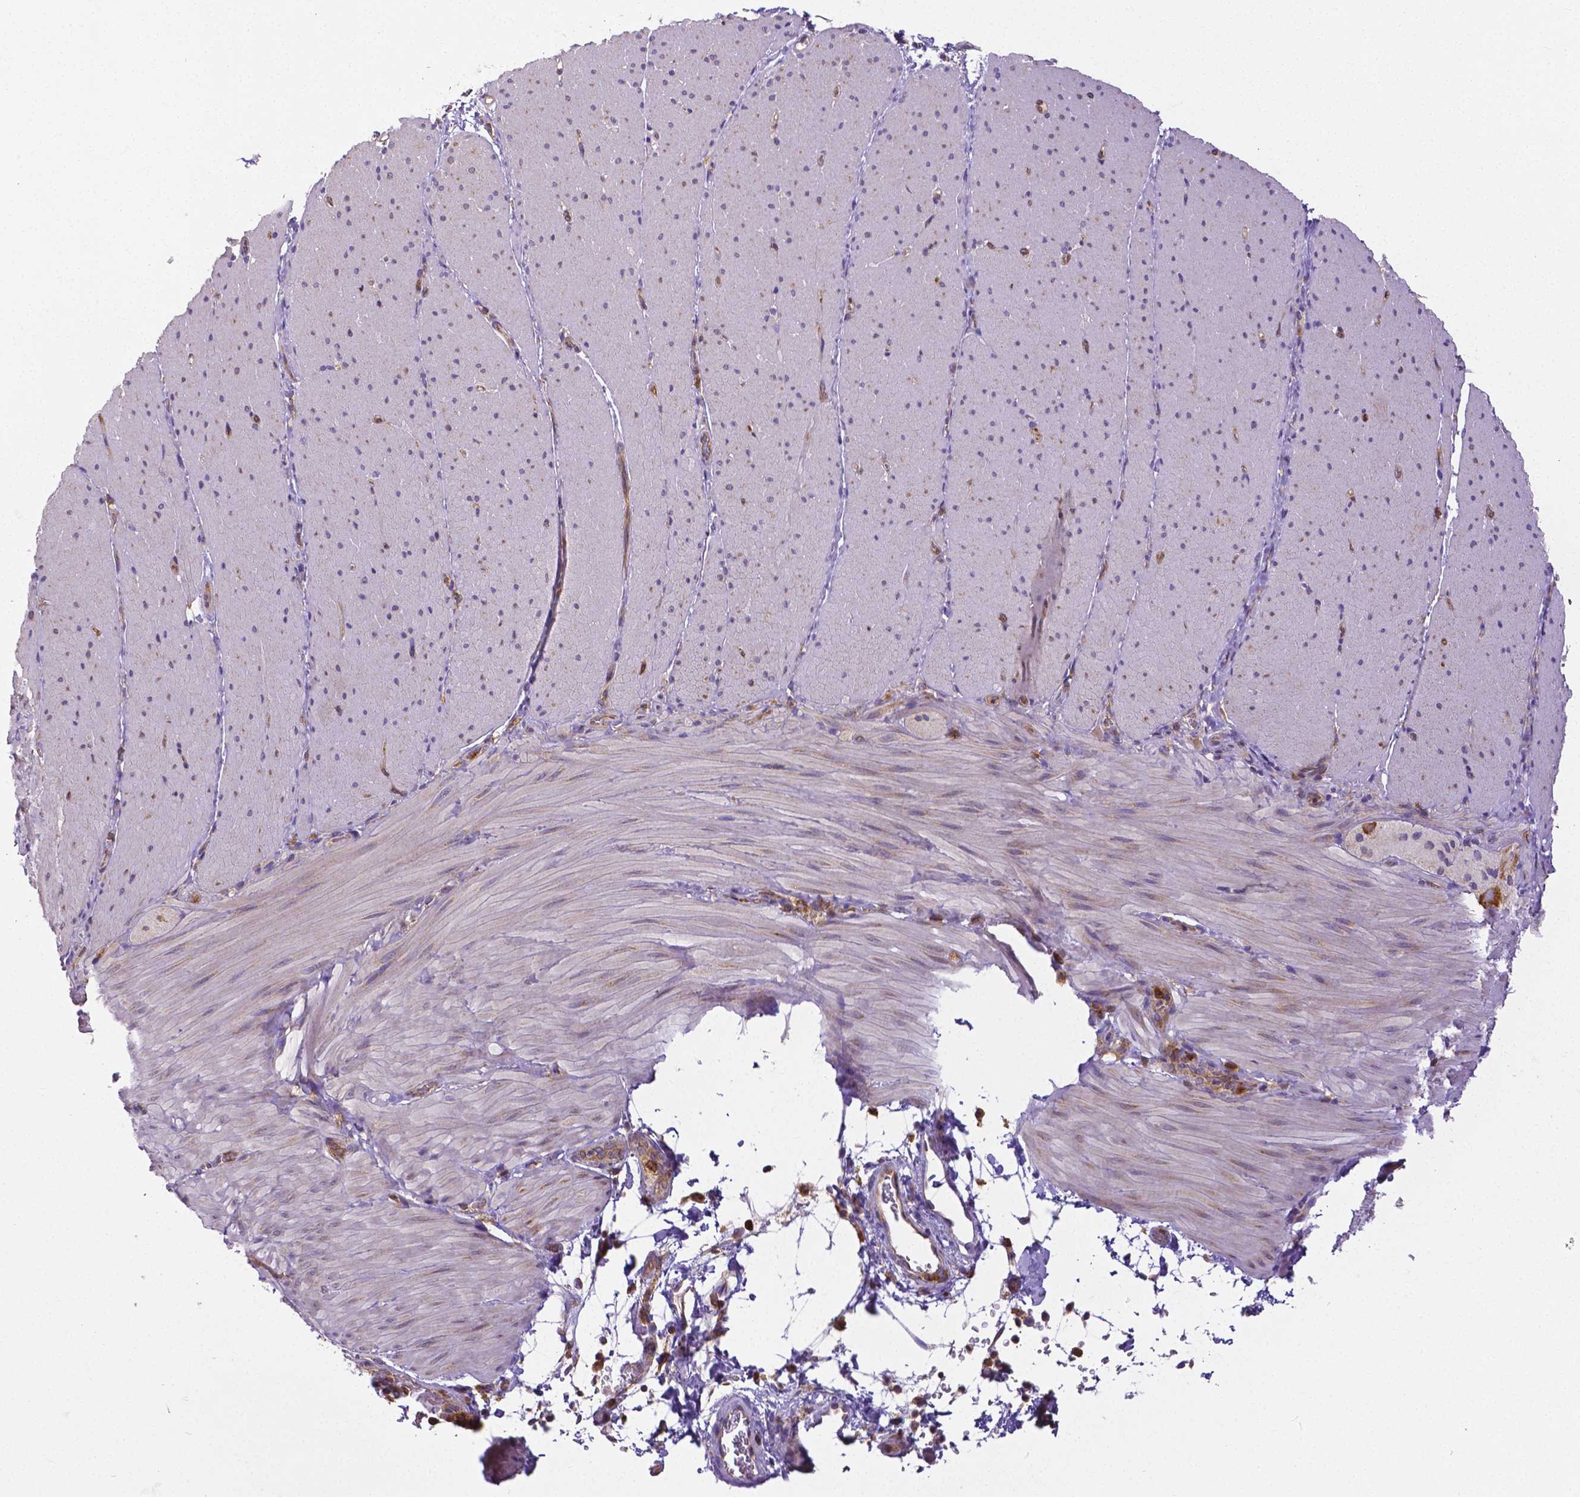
{"staining": {"intensity": "negative", "quantity": "none", "location": "none"}, "tissue": "smooth muscle", "cell_type": "Smooth muscle cells", "image_type": "normal", "snomed": [{"axis": "morphology", "description": "Normal tissue, NOS"}, {"axis": "topography", "description": "Smooth muscle"}, {"axis": "topography", "description": "Colon"}], "caption": "Smooth muscle cells are negative for protein expression in normal human smooth muscle. The staining was performed using DAB to visualize the protein expression in brown, while the nuclei were stained in blue with hematoxylin (Magnification: 20x).", "gene": "DICER1", "patient": {"sex": "male", "age": 73}}